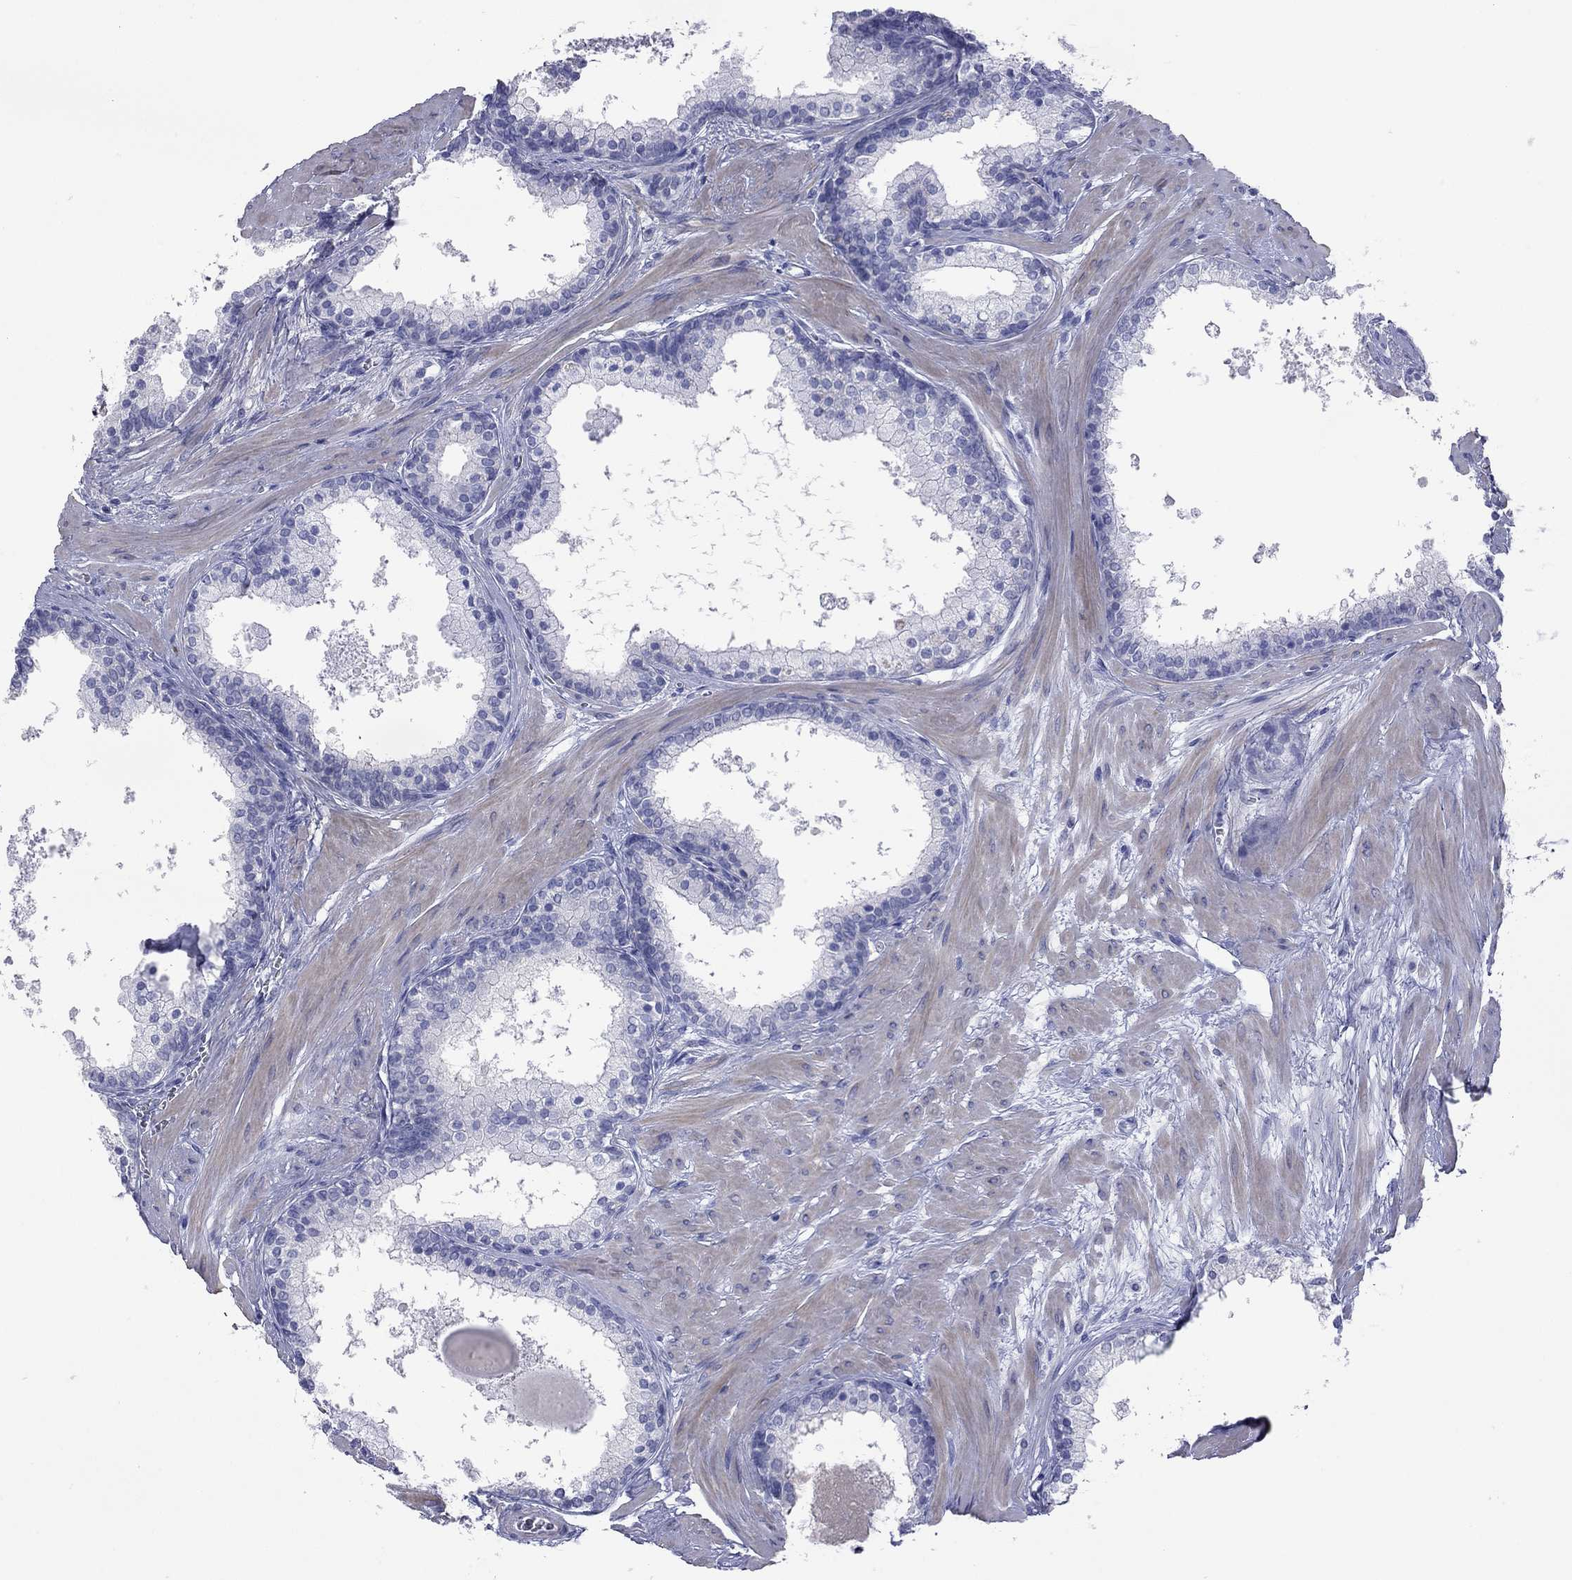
{"staining": {"intensity": "negative", "quantity": "none", "location": "none"}, "tissue": "prostate", "cell_type": "Glandular cells", "image_type": "normal", "snomed": [{"axis": "morphology", "description": "Normal tissue, NOS"}, {"axis": "topography", "description": "Prostate"}], "caption": "DAB immunohistochemical staining of unremarkable human prostate shows no significant expression in glandular cells. The staining was performed using DAB (3,3'-diaminobenzidine) to visualize the protein expression in brown, while the nuclei were stained in blue with hematoxylin (Magnification: 20x).", "gene": "ACTL7B", "patient": {"sex": "male", "age": 61}}